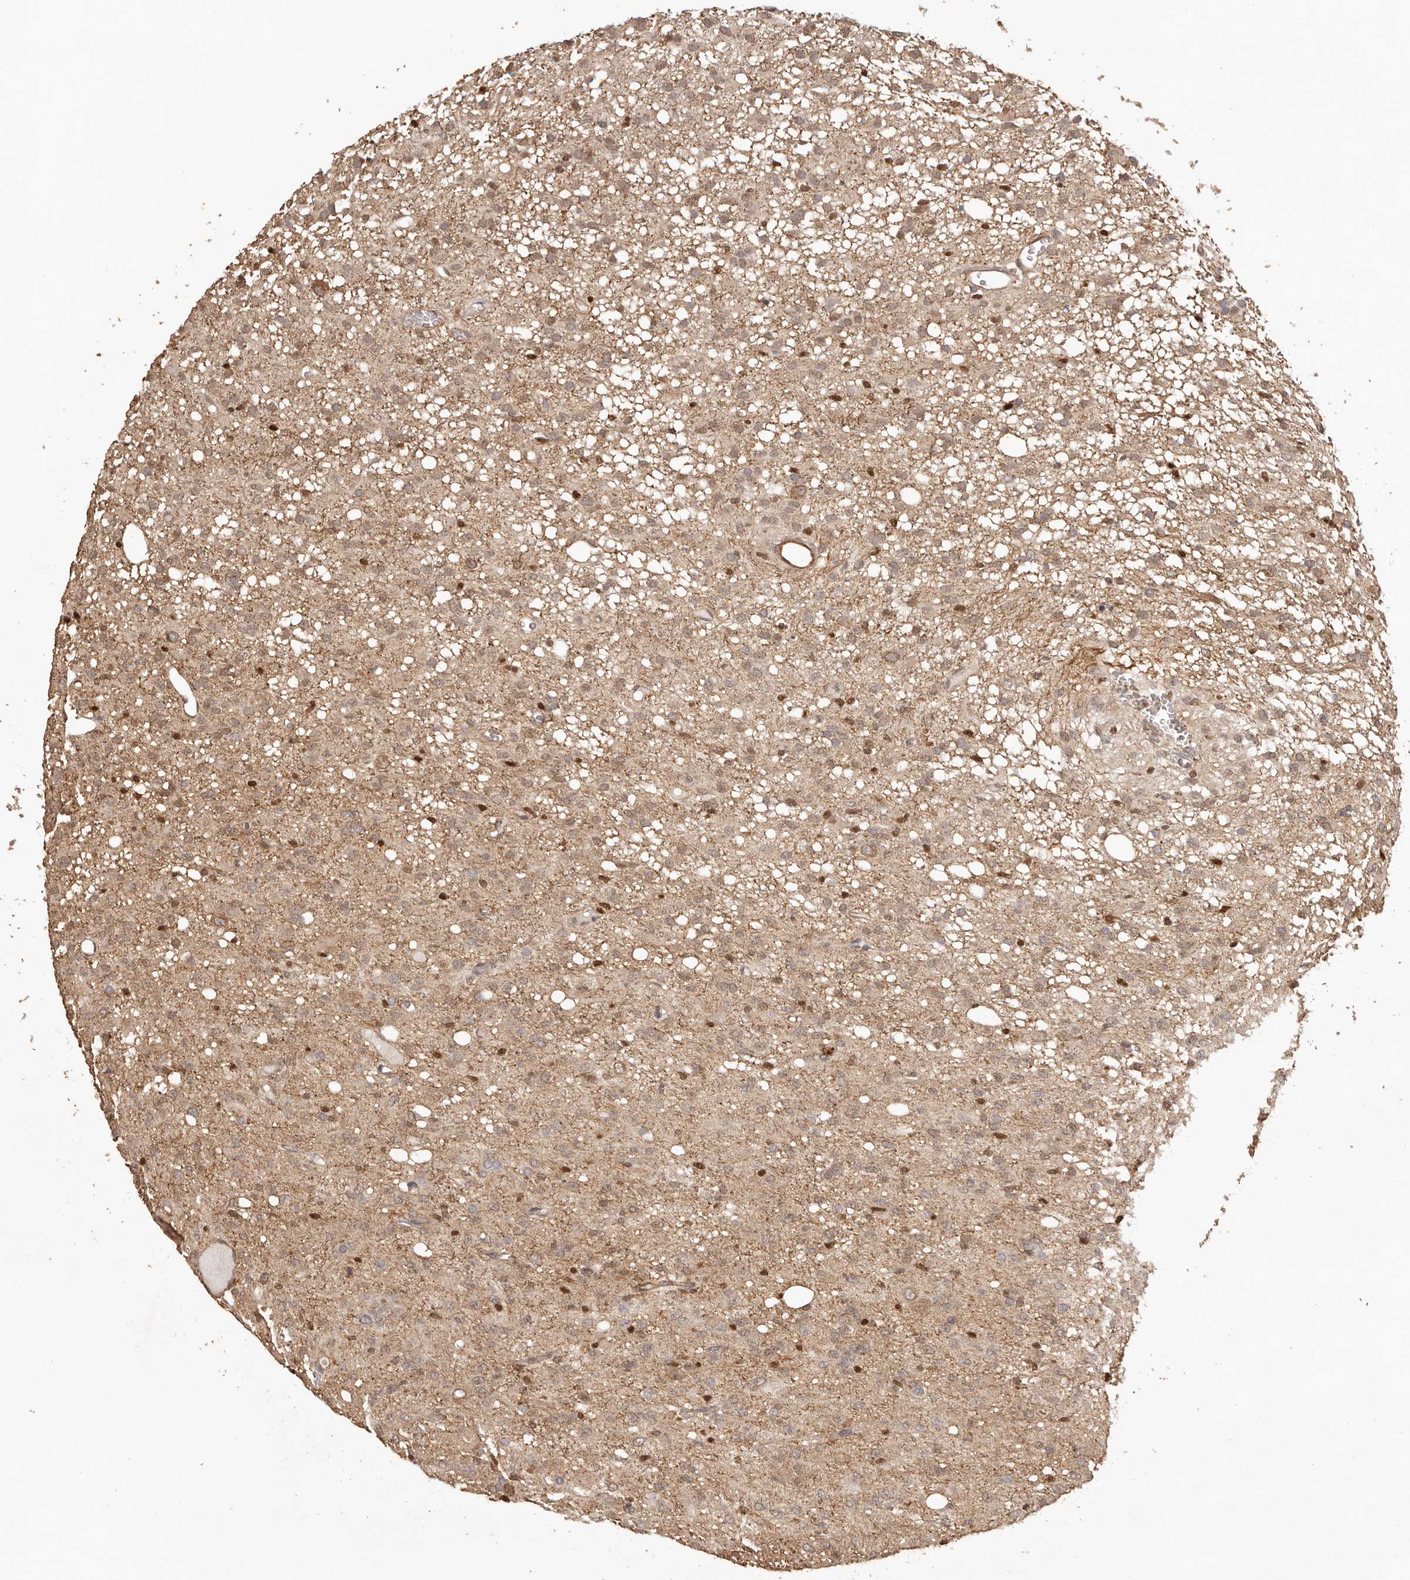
{"staining": {"intensity": "weak", "quantity": ">75%", "location": "cytoplasmic/membranous"}, "tissue": "glioma", "cell_type": "Tumor cells", "image_type": "cancer", "snomed": [{"axis": "morphology", "description": "Glioma, malignant, High grade"}, {"axis": "topography", "description": "Brain"}], "caption": "Immunohistochemistry micrograph of neoplastic tissue: human malignant glioma (high-grade) stained using IHC exhibits low levels of weak protein expression localized specifically in the cytoplasmic/membranous of tumor cells, appearing as a cytoplasmic/membranous brown color.", "gene": "UBR2", "patient": {"sex": "female", "age": 59}}